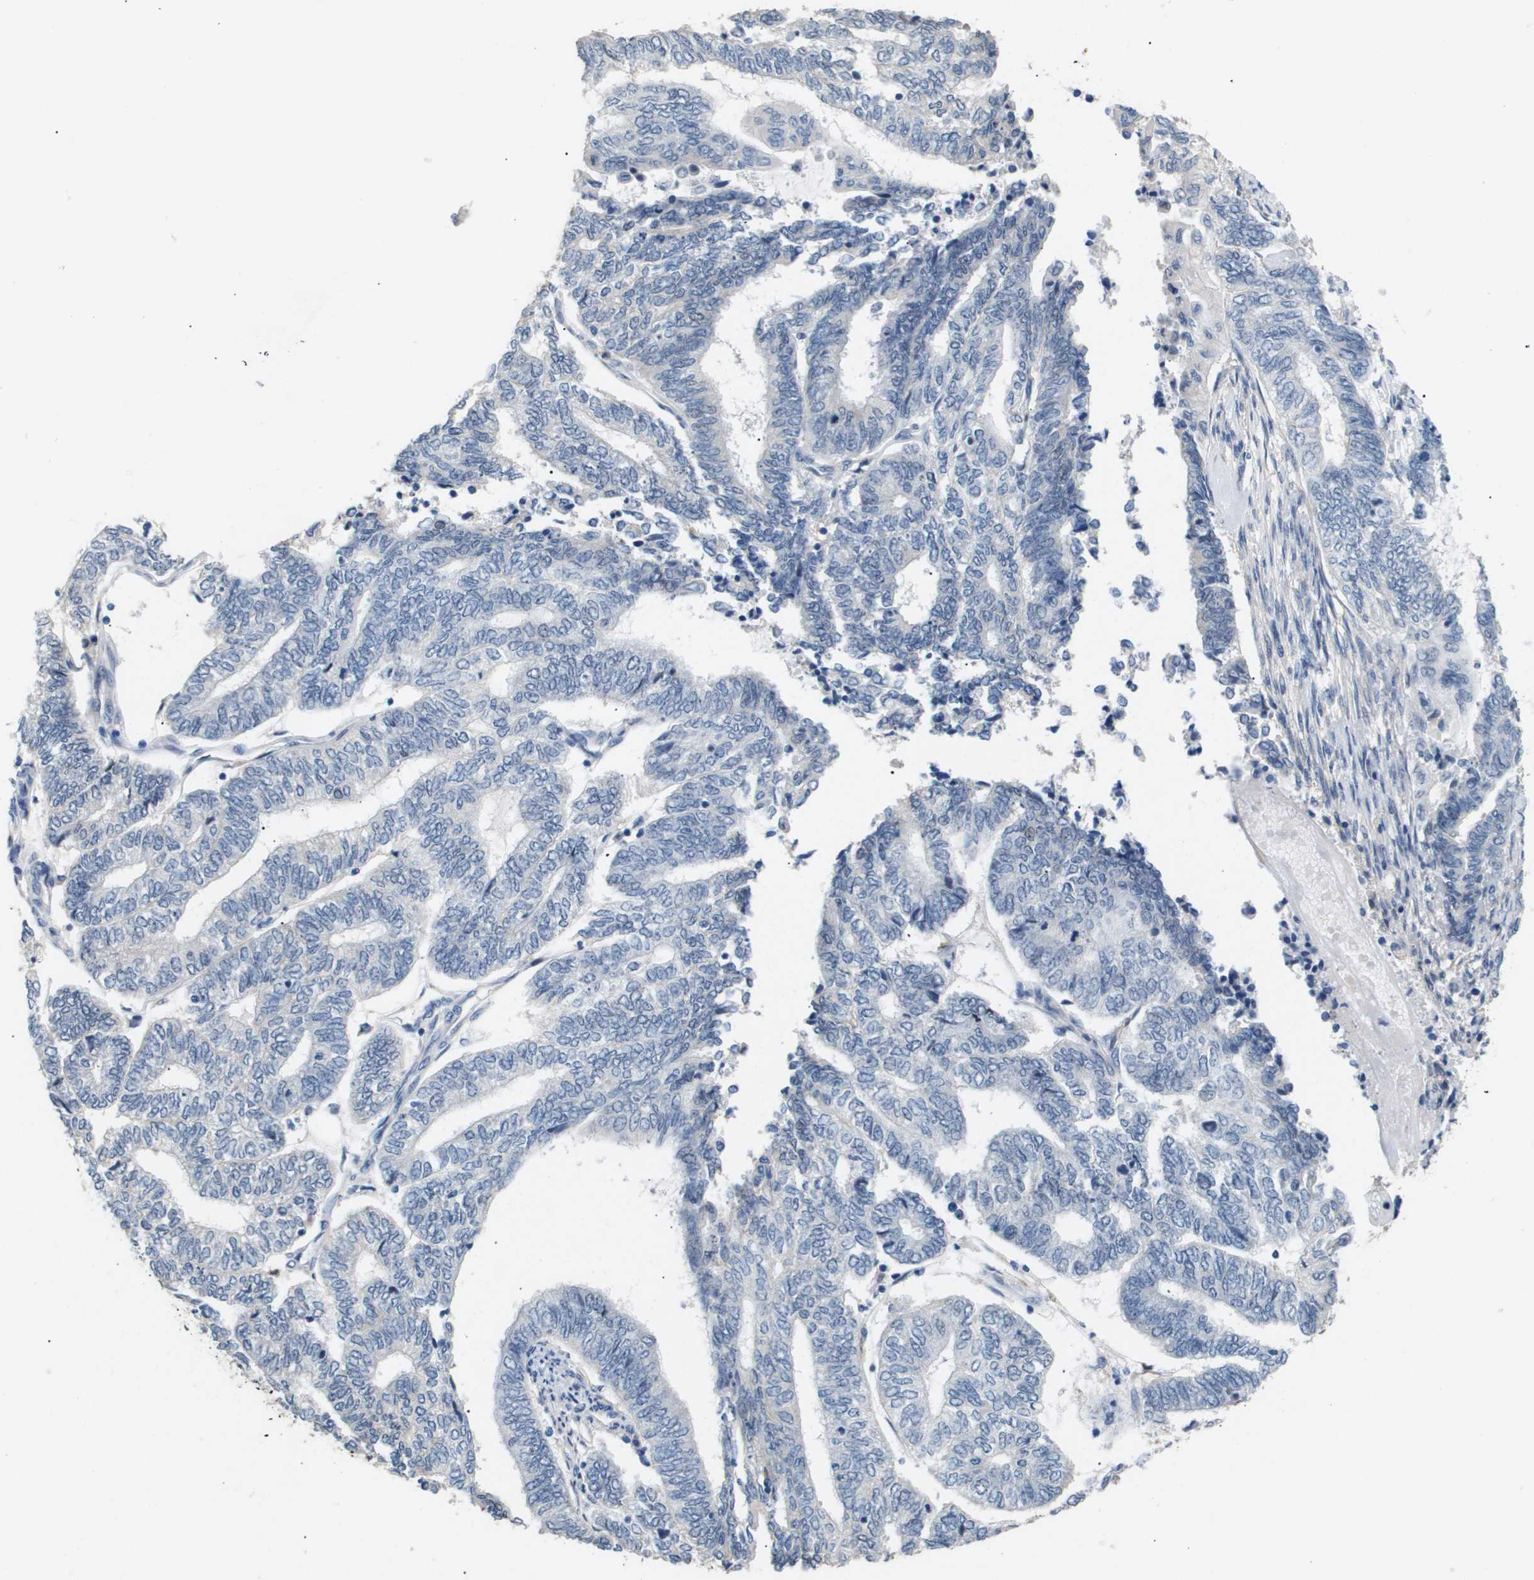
{"staining": {"intensity": "negative", "quantity": "none", "location": "none"}, "tissue": "endometrial cancer", "cell_type": "Tumor cells", "image_type": "cancer", "snomed": [{"axis": "morphology", "description": "Adenocarcinoma, NOS"}, {"axis": "topography", "description": "Uterus"}, {"axis": "topography", "description": "Endometrium"}], "caption": "The histopathology image displays no staining of tumor cells in adenocarcinoma (endometrial). The staining was performed using DAB to visualize the protein expression in brown, while the nuclei were stained in blue with hematoxylin (Magnification: 20x).", "gene": "AKR1A1", "patient": {"sex": "female", "age": 70}}